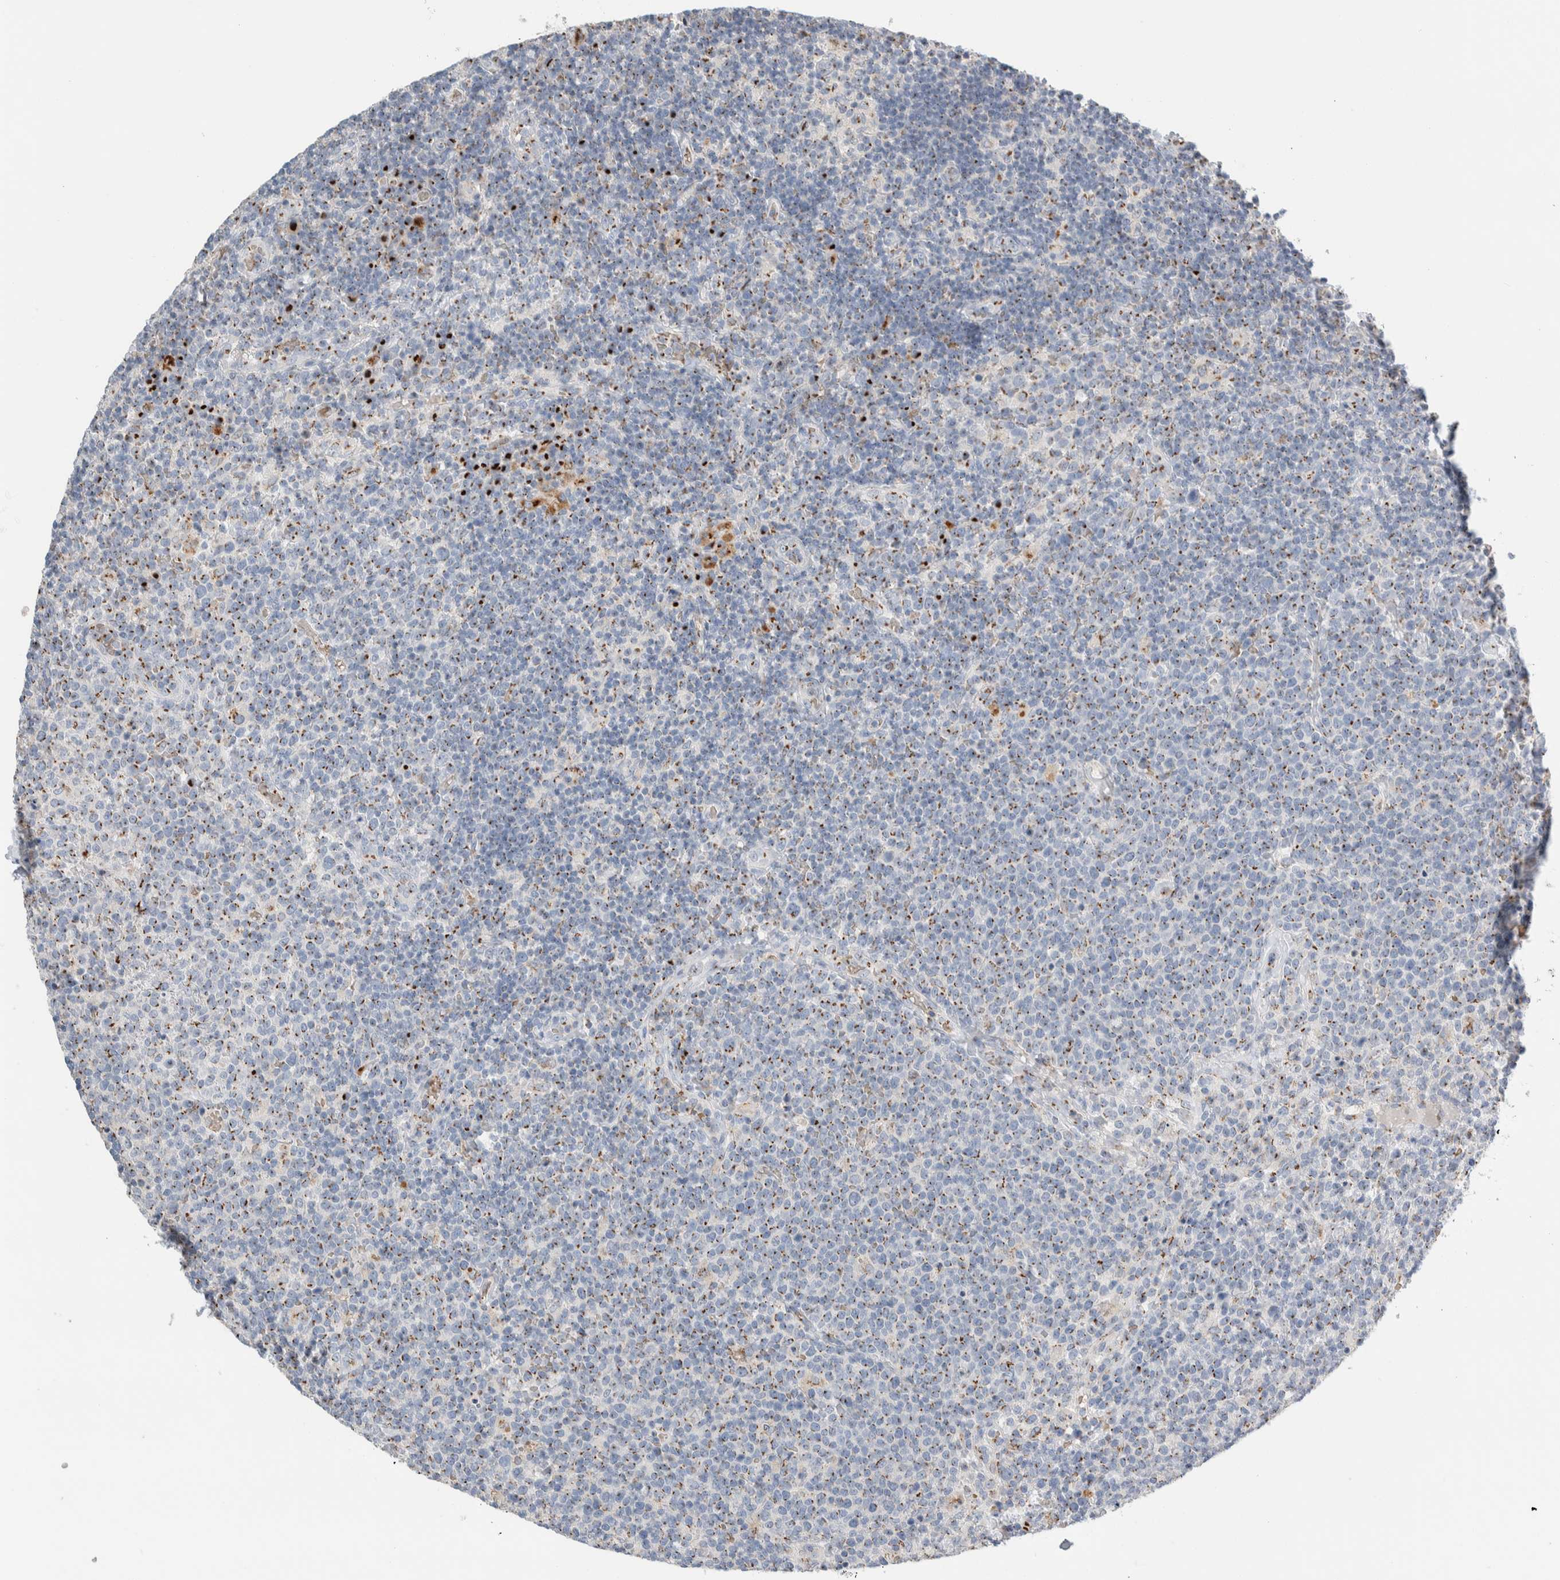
{"staining": {"intensity": "moderate", "quantity": ">75%", "location": "cytoplasmic/membranous"}, "tissue": "lymphoma", "cell_type": "Tumor cells", "image_type": "cancer", "snomed": [{"axis": "morphology", "description": "Malignant lymphoma, non-Hodgkin's type, High grade"}, {"axis": "topography", "description": "Lymph node"}], "caption": "Lymphoma stained for a protein displays moderate cytoplasmic/membranous positivity in tumor cells. The staining was performed using DAB (3,3'-diaminobenzidine), with brown indicating positive protein expression. Nuclei are stained blue with hematoxylin.", "gene": "SLC38A10", "patient": {"sex": "male", "age": 61}}